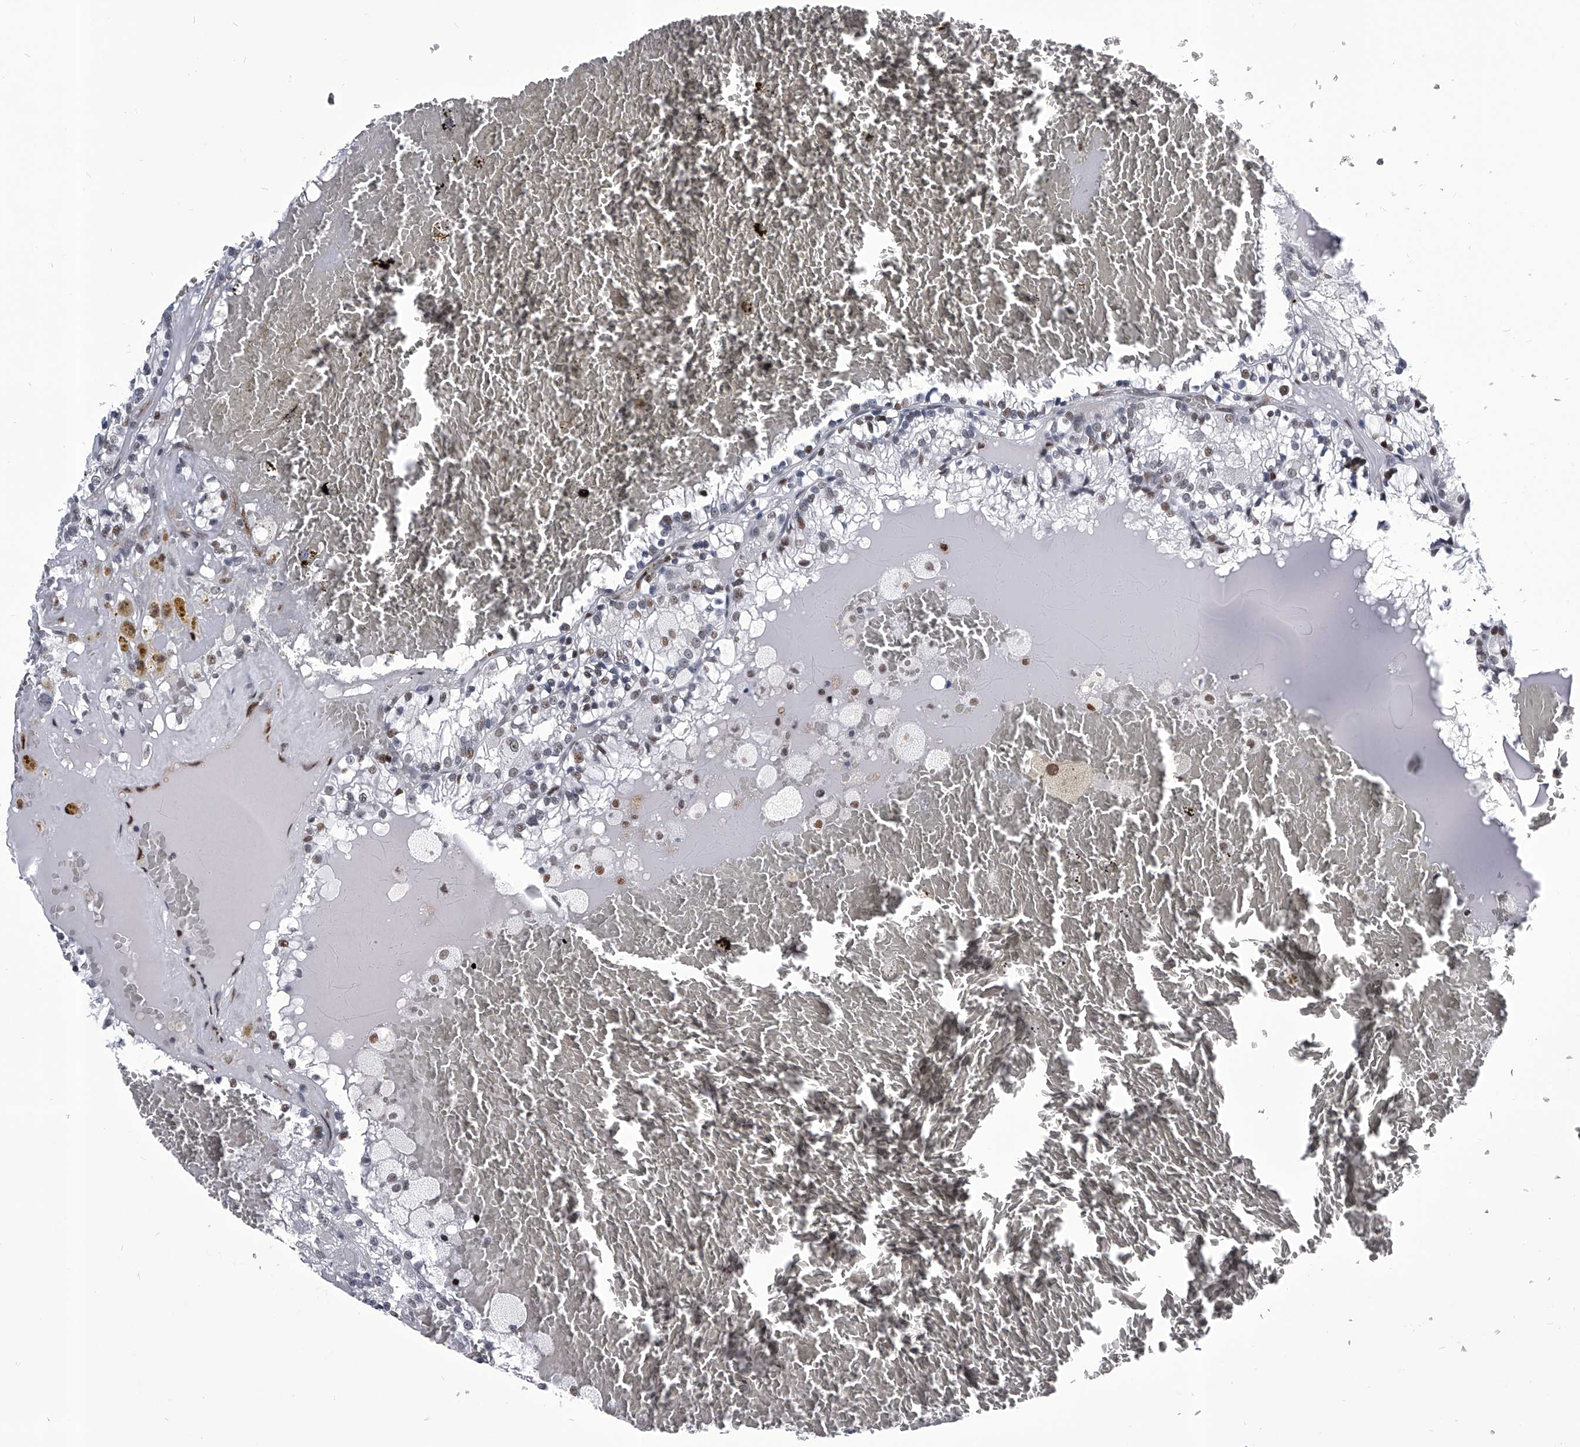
{"staining": {"intensity": "weak", "quantity": "25%-75%", "location": "nuclear"}, "tissue": "renal cancer", "cell_type": "Tumor cells", "image_type": "cancer", "snomed": [{"axis": "morphology", "description": "Adenocarcinoma, NOS"}, {"axis": "topography", "description": "Kidney"}], "caption": "Human renal cancer (adenocarcinoma) stained with a protein marker exhibits weak staining in tumor cells.", "gene": "CMTR1", "patient": {"sex": "female", "age": 56}}